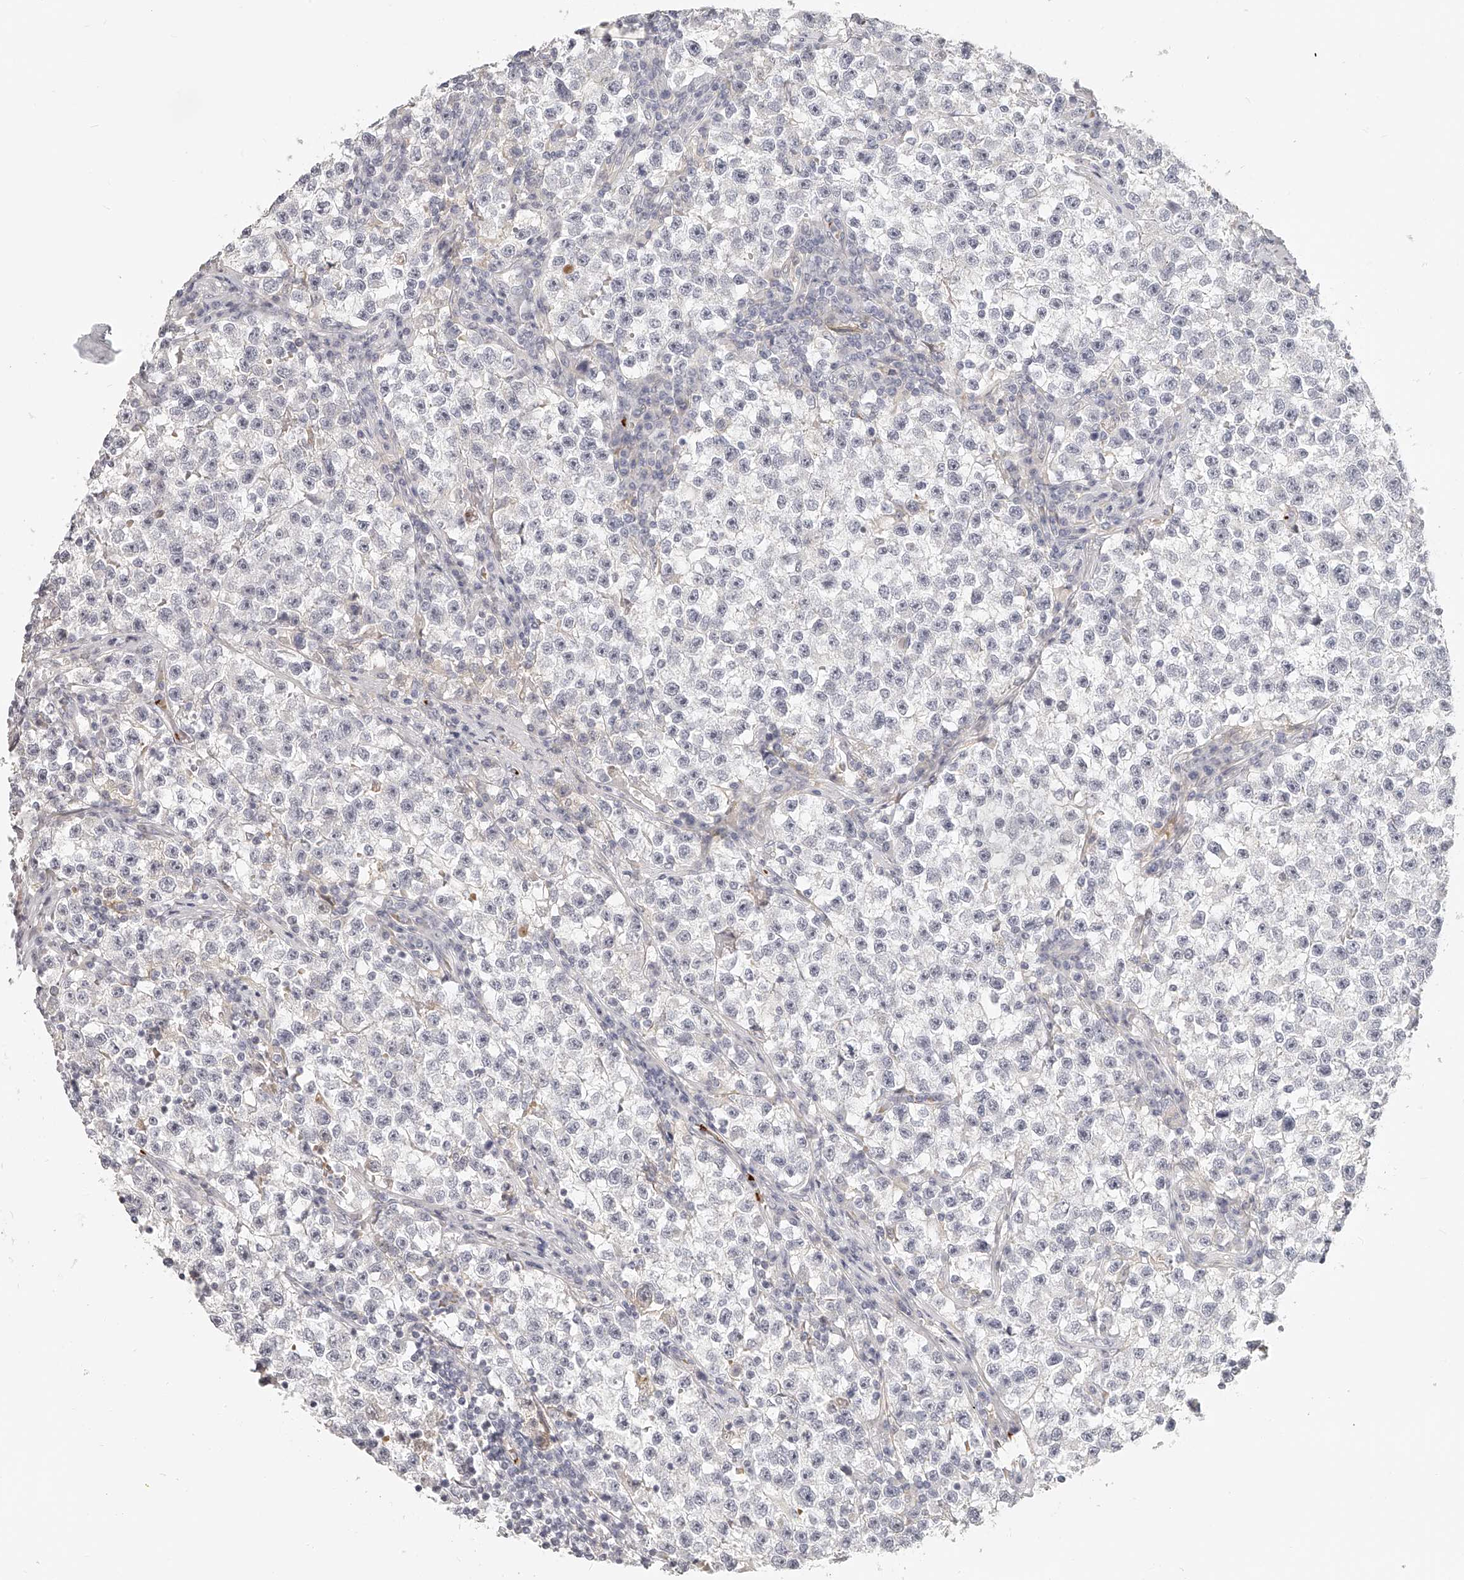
{"staining": {"intensity": "negative", "quantity": "none", "location": "none"}, "tissue": "testis cancer", "cell_type": "Tumor cells", "image_type": "cancer", "snomed": [{"axis": "morphology", "description": "Seminoma, NOS"}, {"axis": "topography", "description": "Testis"}], "caption": "A micrograph of testis cancer (seminoma) stained for a protein exhibits no brown staining in tumor cells.", "gene": "ITGB3", "patient": {"sex": "male", "age": 22}}